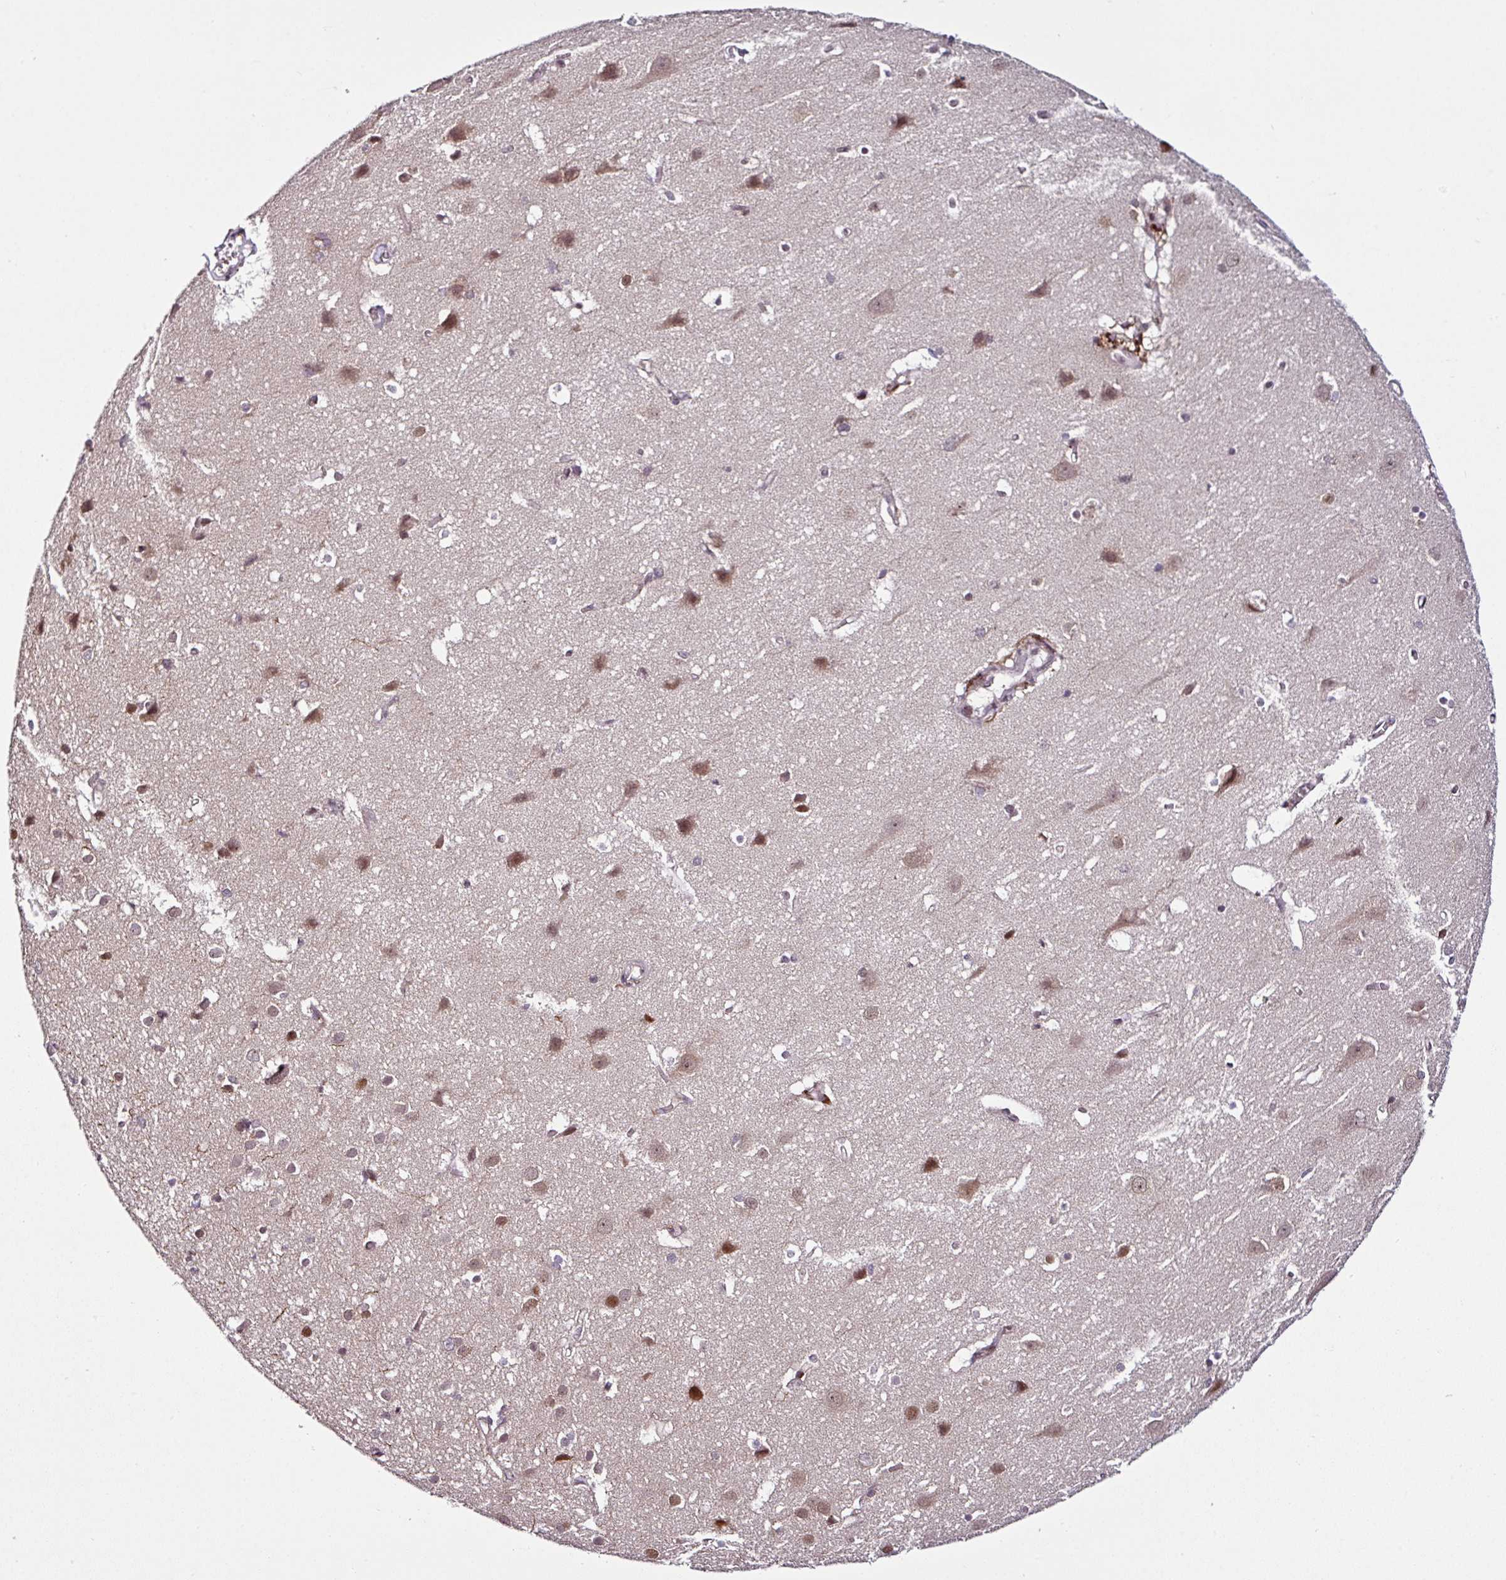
{"staining": {"intensity": "moderate", "quantity": ">75%", "location": "cytoplasmic/membranous,nuclear"}, "tissue": "cerebral cortex", "cell_type": "Endothelial cells", "image_type": "normal", "snomed": [{"axis": "morphology", "description": "Normal tissue, NOS"}, {"axis": "topography", "description": "Cerebral cortex"}], "caption": "Human cerebral cortex stained with a brown dye shows moderate cytoplasmic/membranous,nuclear positive expression in about >75% of endothelial cells.", "gene": "COPRS", "patient": {"sex": "male", "age": 37}}